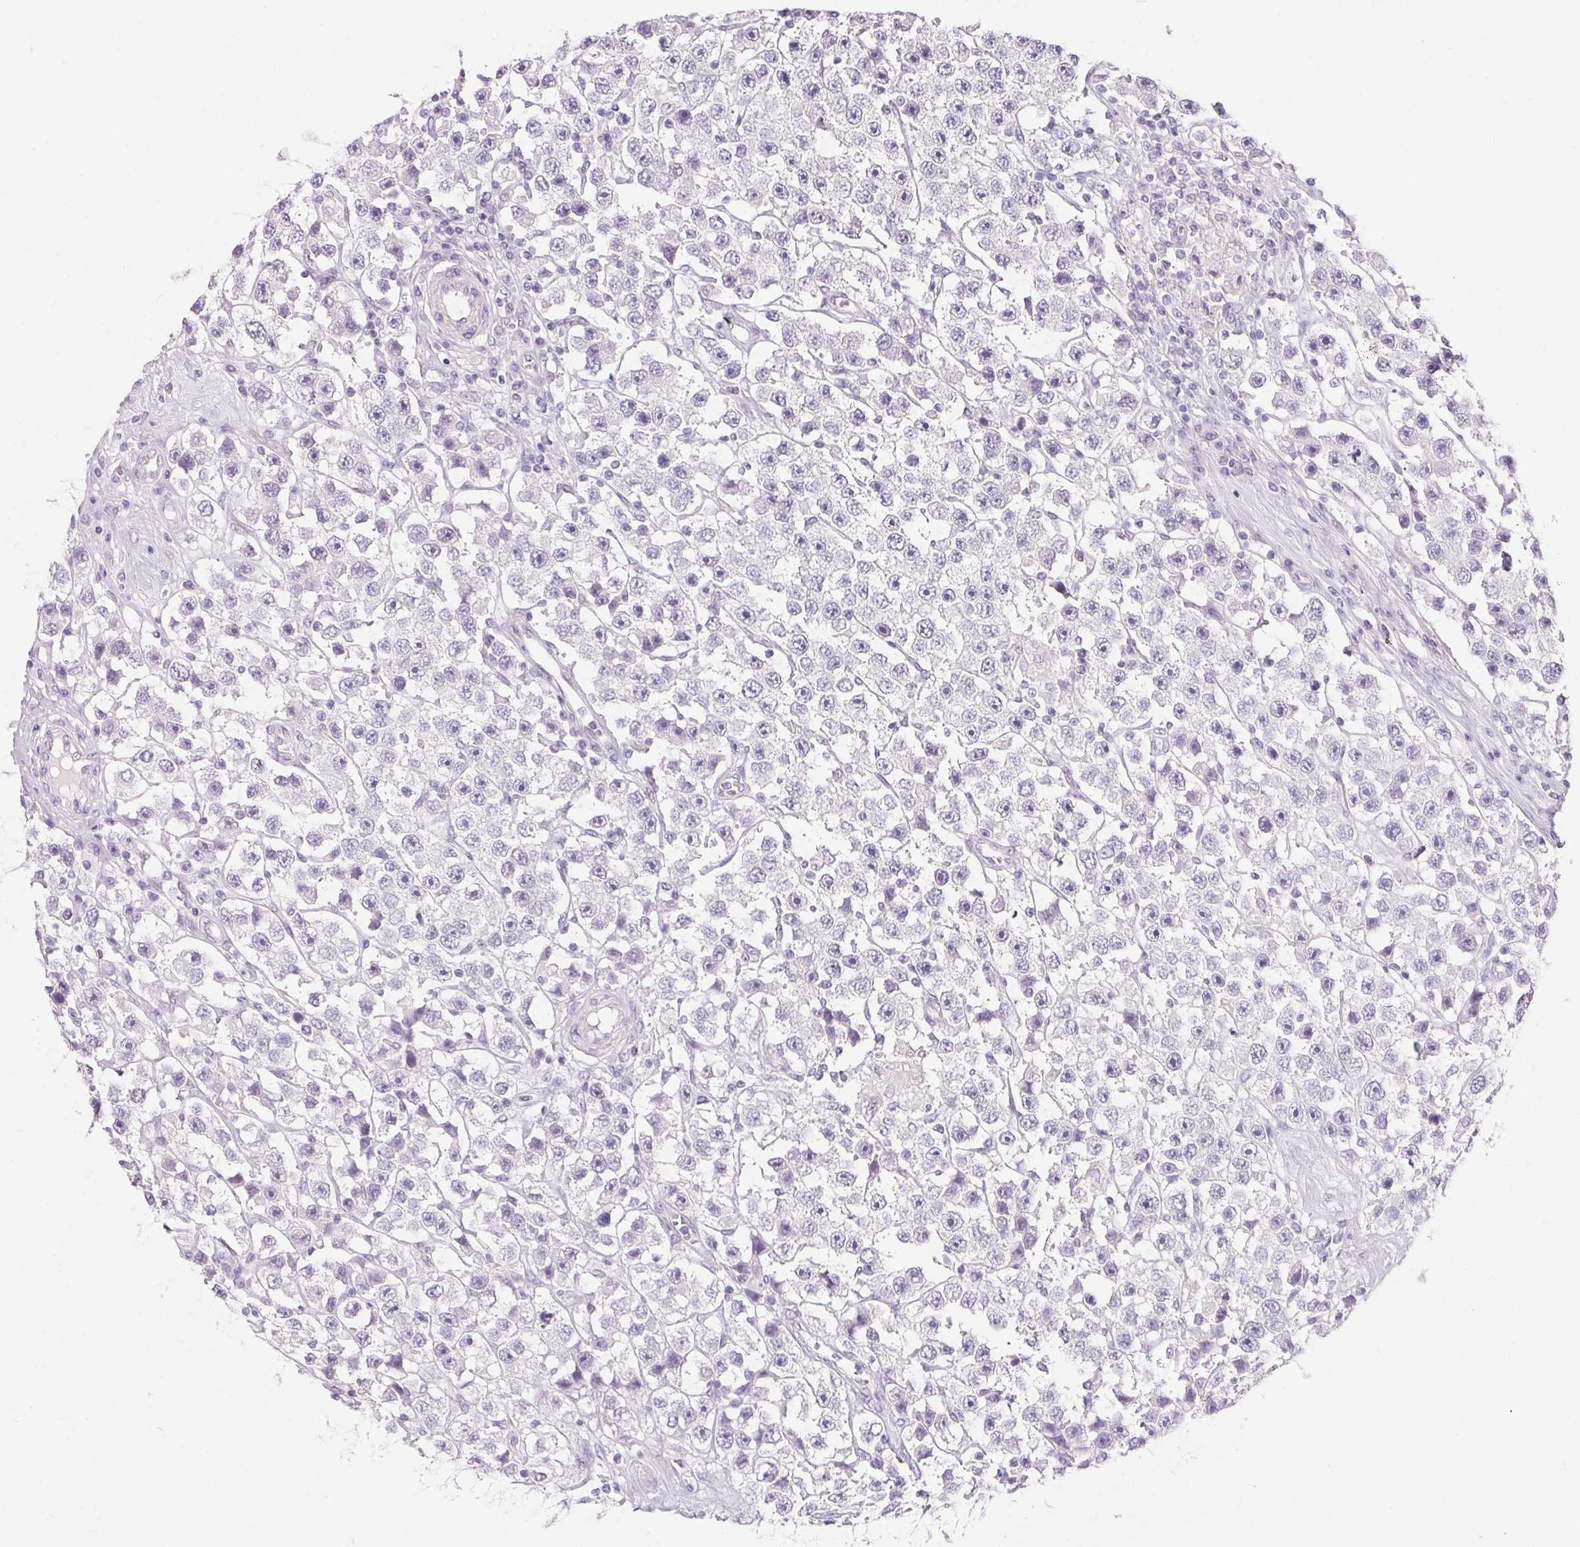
{"staining": {"intensity": "negative", "quantity": "none", "location": "none"}, "tissue": "testis cancer", "cell_type": "Tumor cells", "image_type": "cancer", "snomed": [{"axis": "morphology", "description": "Seminoma, NOS"}, {"axis": "topography", "description": "Testis"}], "caption": "Immunohistochemistry micrograph of neoplastic tissue: human testis cancer stained with DAB (3,3'-diaminobenzidine) shows no significant protein staining in tumor cells.", "gene": "GBP6", "patient": {"sex": "male", "age": 45}}